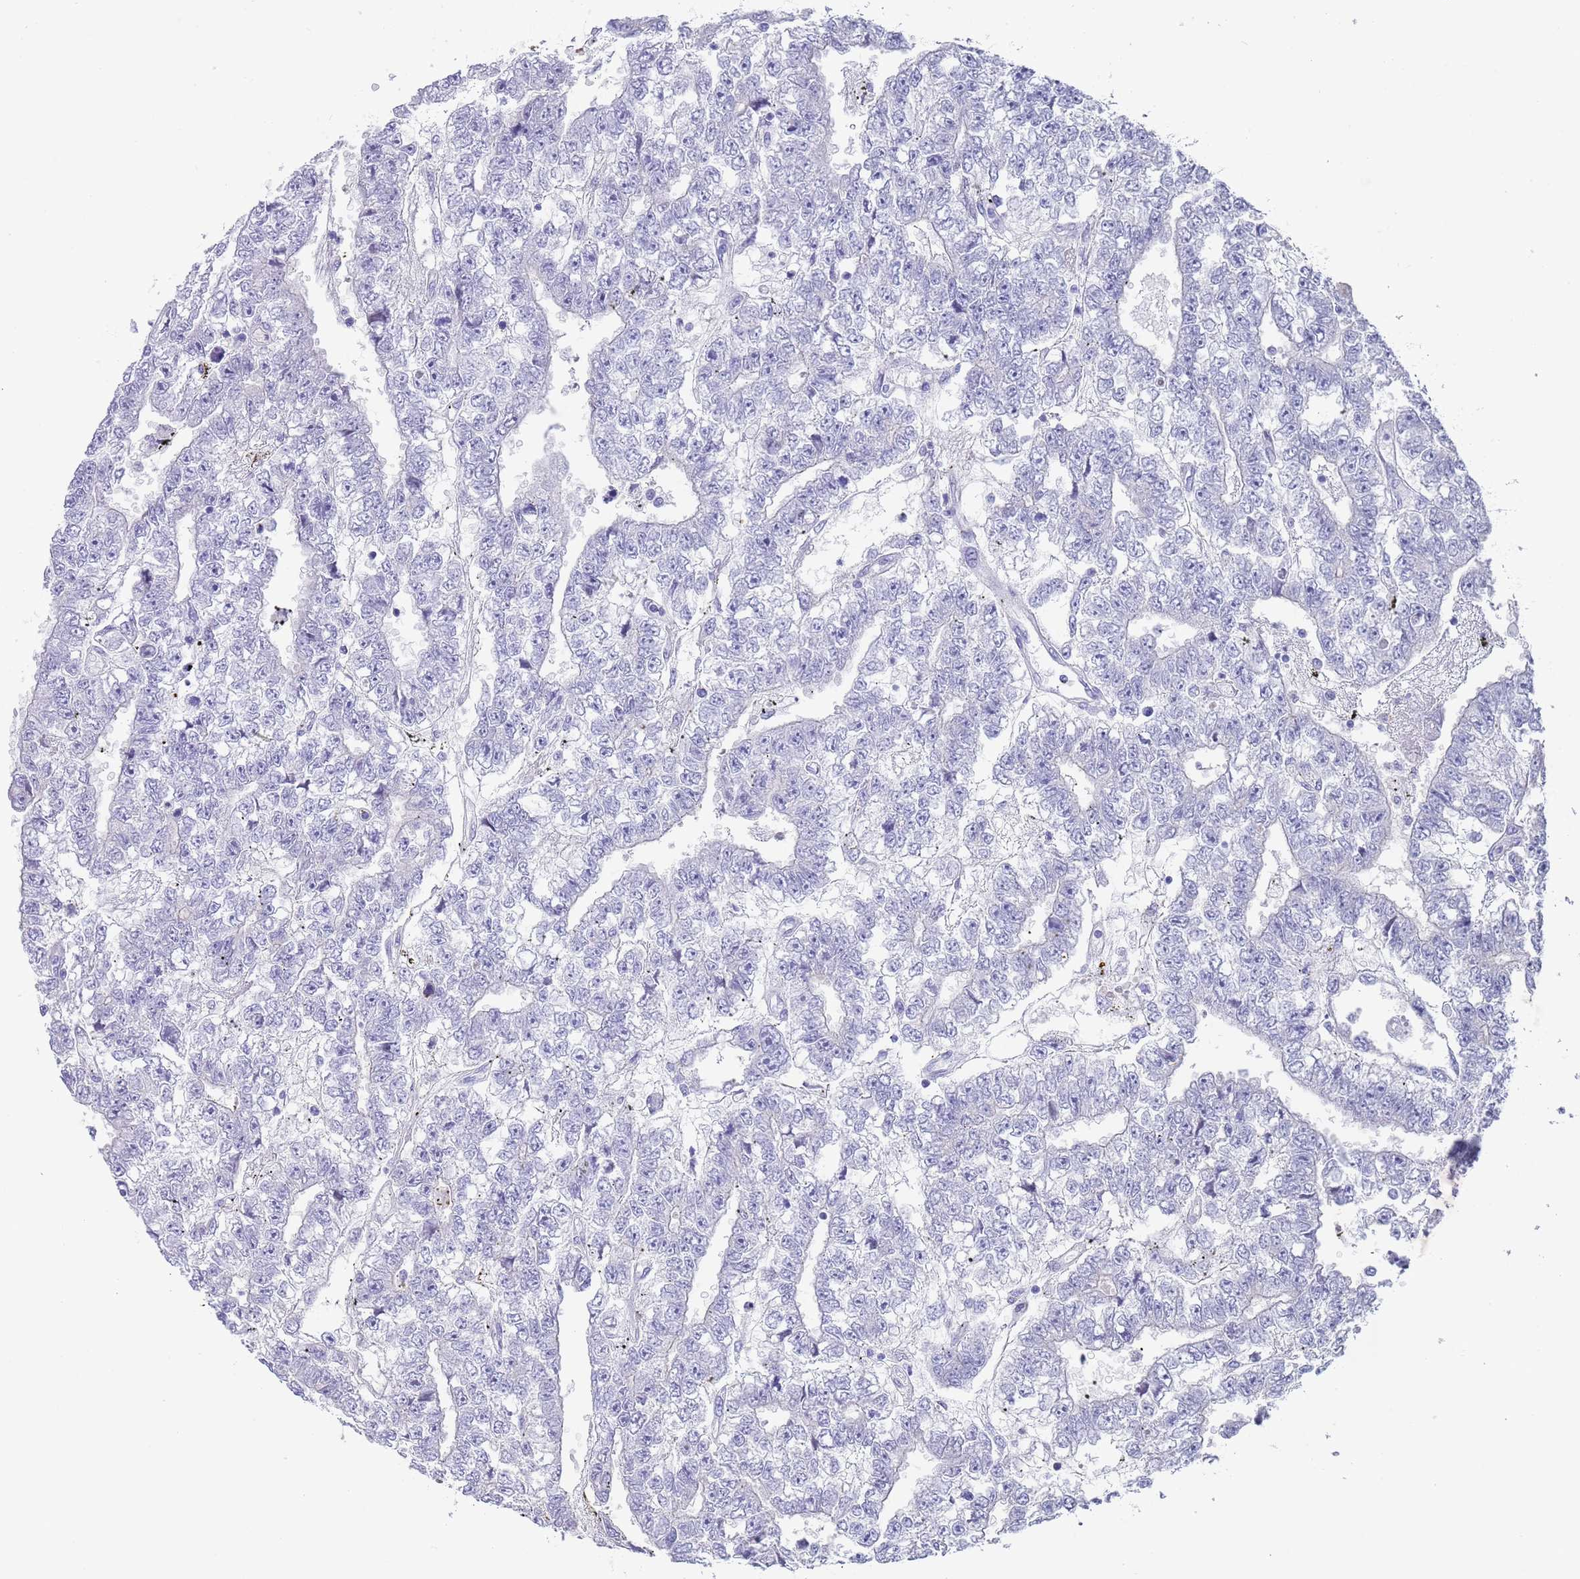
{"staining": {"intensity": "negative", "quantity": "none", "location": "none"}, "tissue": "testis cancer", "cell_type": "Tumor cells", "image_type": "cancer", "snomed": [{"axis": "morphology", "description": "Carcinoma, Embryonal, NOS"}, {"axis": "topography", "description": "Testis"}], "caption": "A photomicrograph of human testis cancer (embryonal carcinoma) is negative for staining in tumor cells.", "gene": "SPIRE2", "patient": {"sex": "male", "age": 25}}